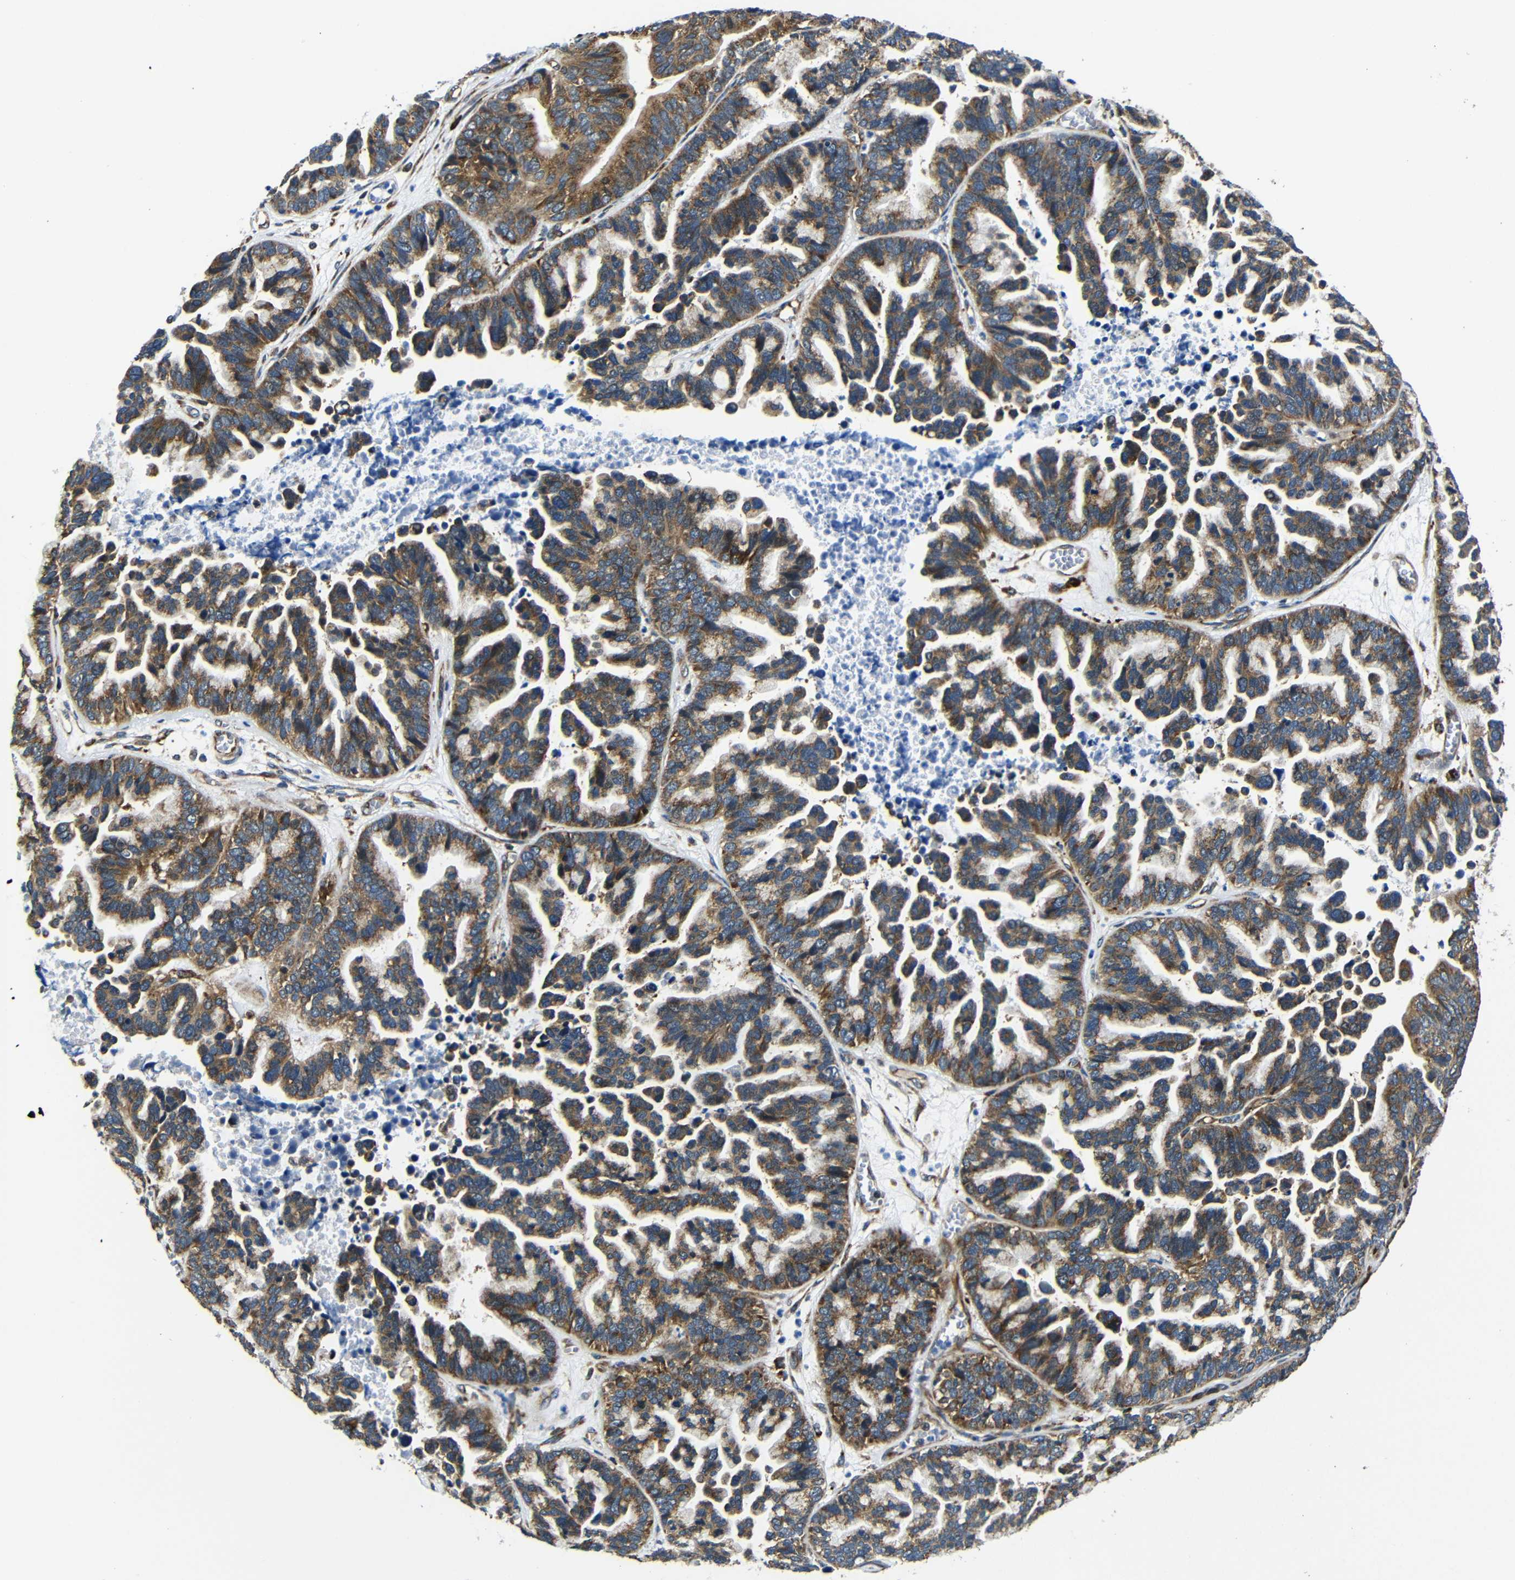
{"staining": {"intensity": "moderate", "quantity": ">75%", "location": "cytoplasmic/membranous"}, "tissue": "ovarian cancer", "cell_type": "Tumor cells", "image_type": "cancer", "snomed": [{"axis": "morphology", "description": "Cystadenocarcinoma, serous, NOS"}, {"axis": "topography", "description": "Ovary"}], "caption": "Protein expression analysis of serous cystadenocarcinoma (ovarian) reveals moderate cytoplasmic/membranous expression in approximately >75% of tumor cells.", "gene": "ABCE1", "patient": {"sex": "female", "age": 56}}